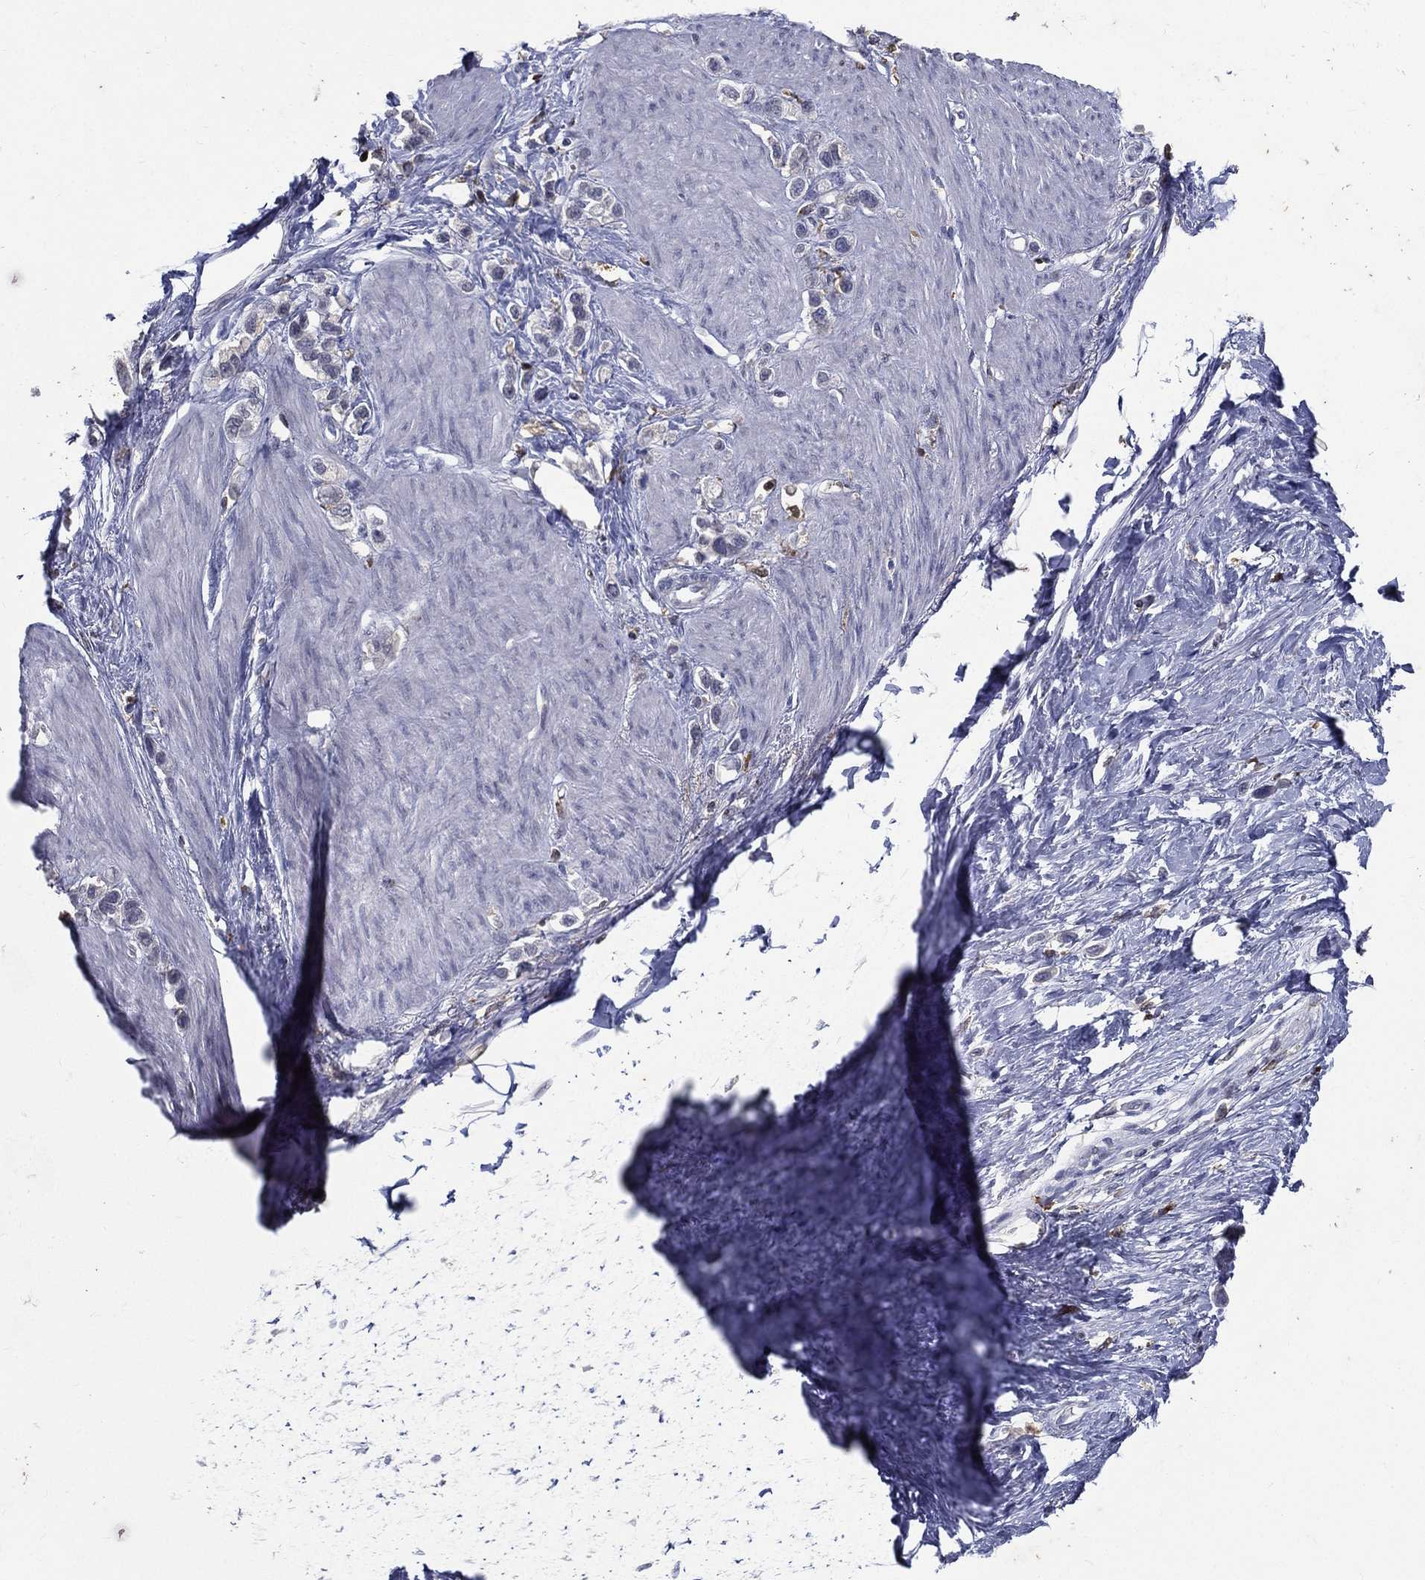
{"staining": {"intensity": "negative", "quantity": "none", "location": "none"}, "tissue": "stomach cancer", "cell_type": "Tumor cells", "image_type": "cancer", "snomed": [{"axis": "morphology", "description": "Normal tissue, NOS"}, {"axis": "morphology", "description": "Adenocarcinoma, NOS"}, {"axis": "morphology", "description": "Adenocarcinoma, High grade"}, {"axis": "topography", "description": "Stomach, upper"}, {"axis": "topography", "description": "Stomach"}], "caption": "Immunohistochemistry (IHC) micrograph of neoplastic tissue: stomach cancer (adenocarcinoma) stained with DAB demonstrates no significant protein positivity in tumor cells.", "gene": "EVI2B", "patient": {"sex": "female", "age": 65}}